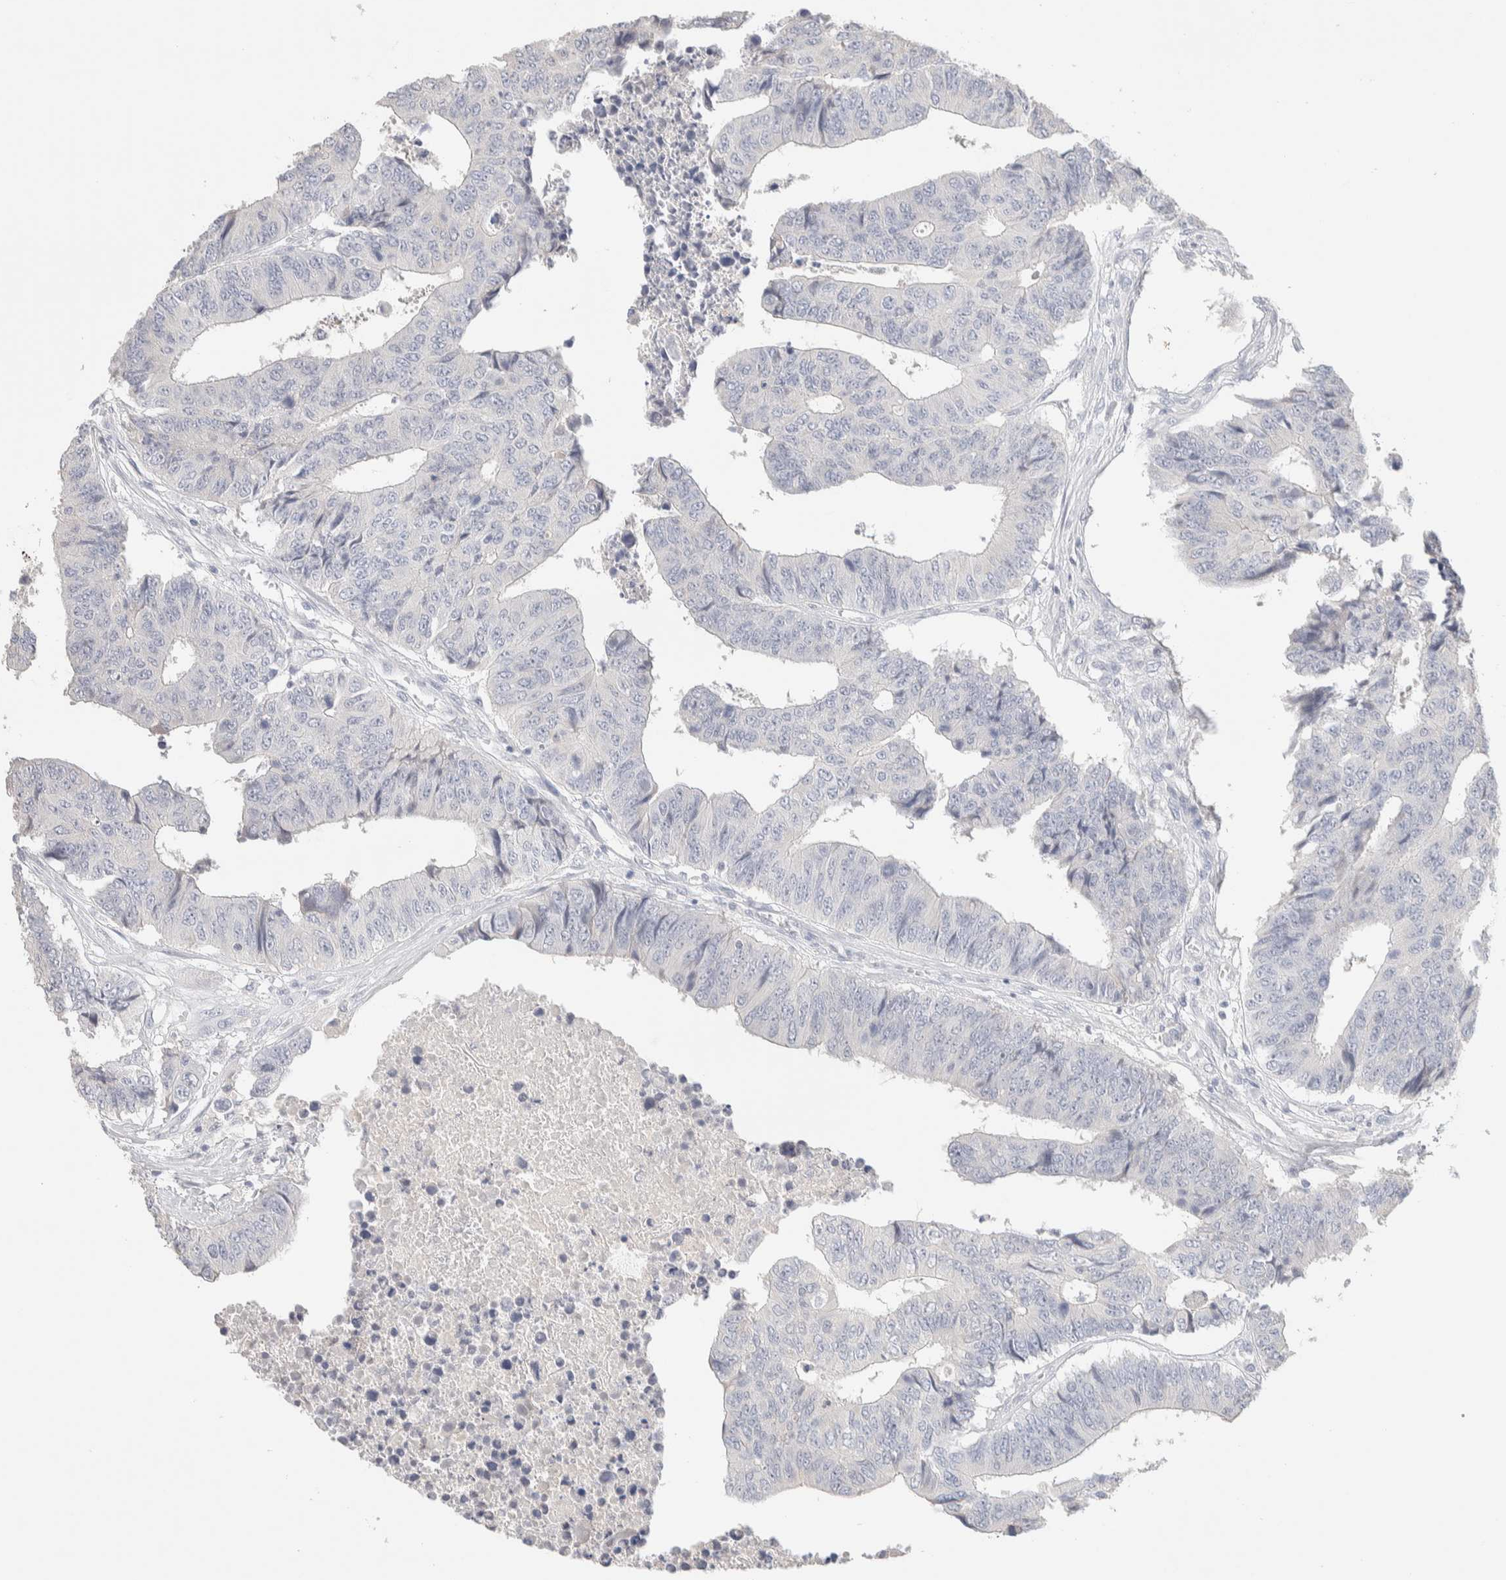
{"staining": {"intensity": "negative", "quantity": "none", "location": "none"}, "tissue": "colorectal cancer", "cell_type": "Tumor cells", "image_type": "cancer", "snomed": [{"axis": "morphology", "description": "Adenocarcinoma, NOS"}, {"axis": "topography", "description": "Rectum"}], "caption": "There is no significant positivity in tumor cells of colorectal cancer (adenocarcinoma). (Brightfield microscopy of DAB (3,3'-diaminobenzidine) IHC at high magnification).", "gene": "RIDA", "patient": {"sex": "male", "age": 84}}